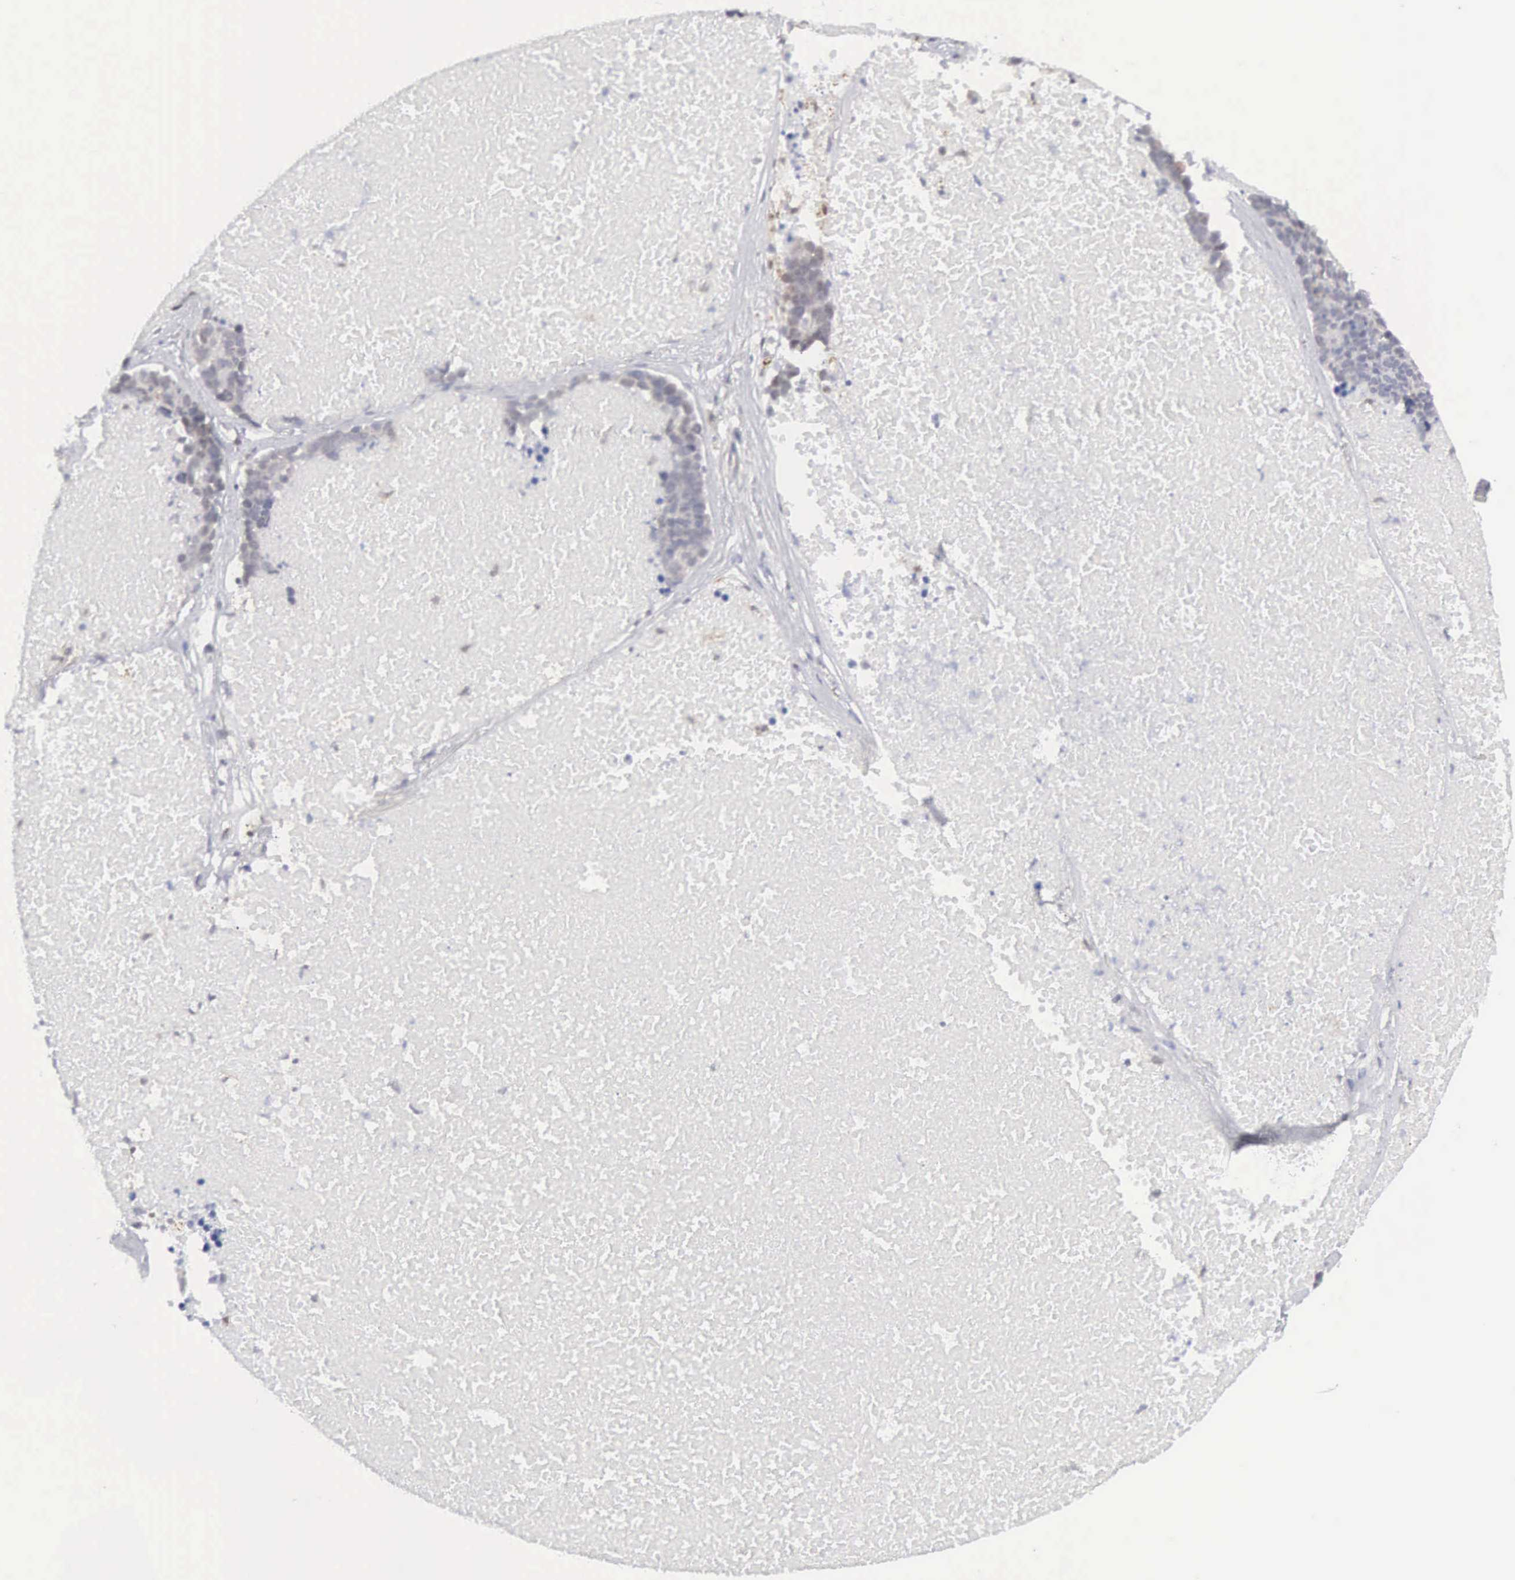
{"staining": {"intensity": "weak", "quantity": "<25%", "location": "cytoplasmic/membranous,nuclear"}, "tissue": "lung cancer", "cell_type": "Tumor cells", "image_type": "cancer", "snomed": [{"axis": "morphology", "description": "Neoplasm, malignant, NOS"}, {"axis": "topography", "description": "Lung"}], "caption": "An immunohistochemistry (IHC) image of lung cancer is shown. There is no staining in tumor cells of lung cancer.", "gene": "MNAT1", "patient": {"sex": "female", "age": 75}}